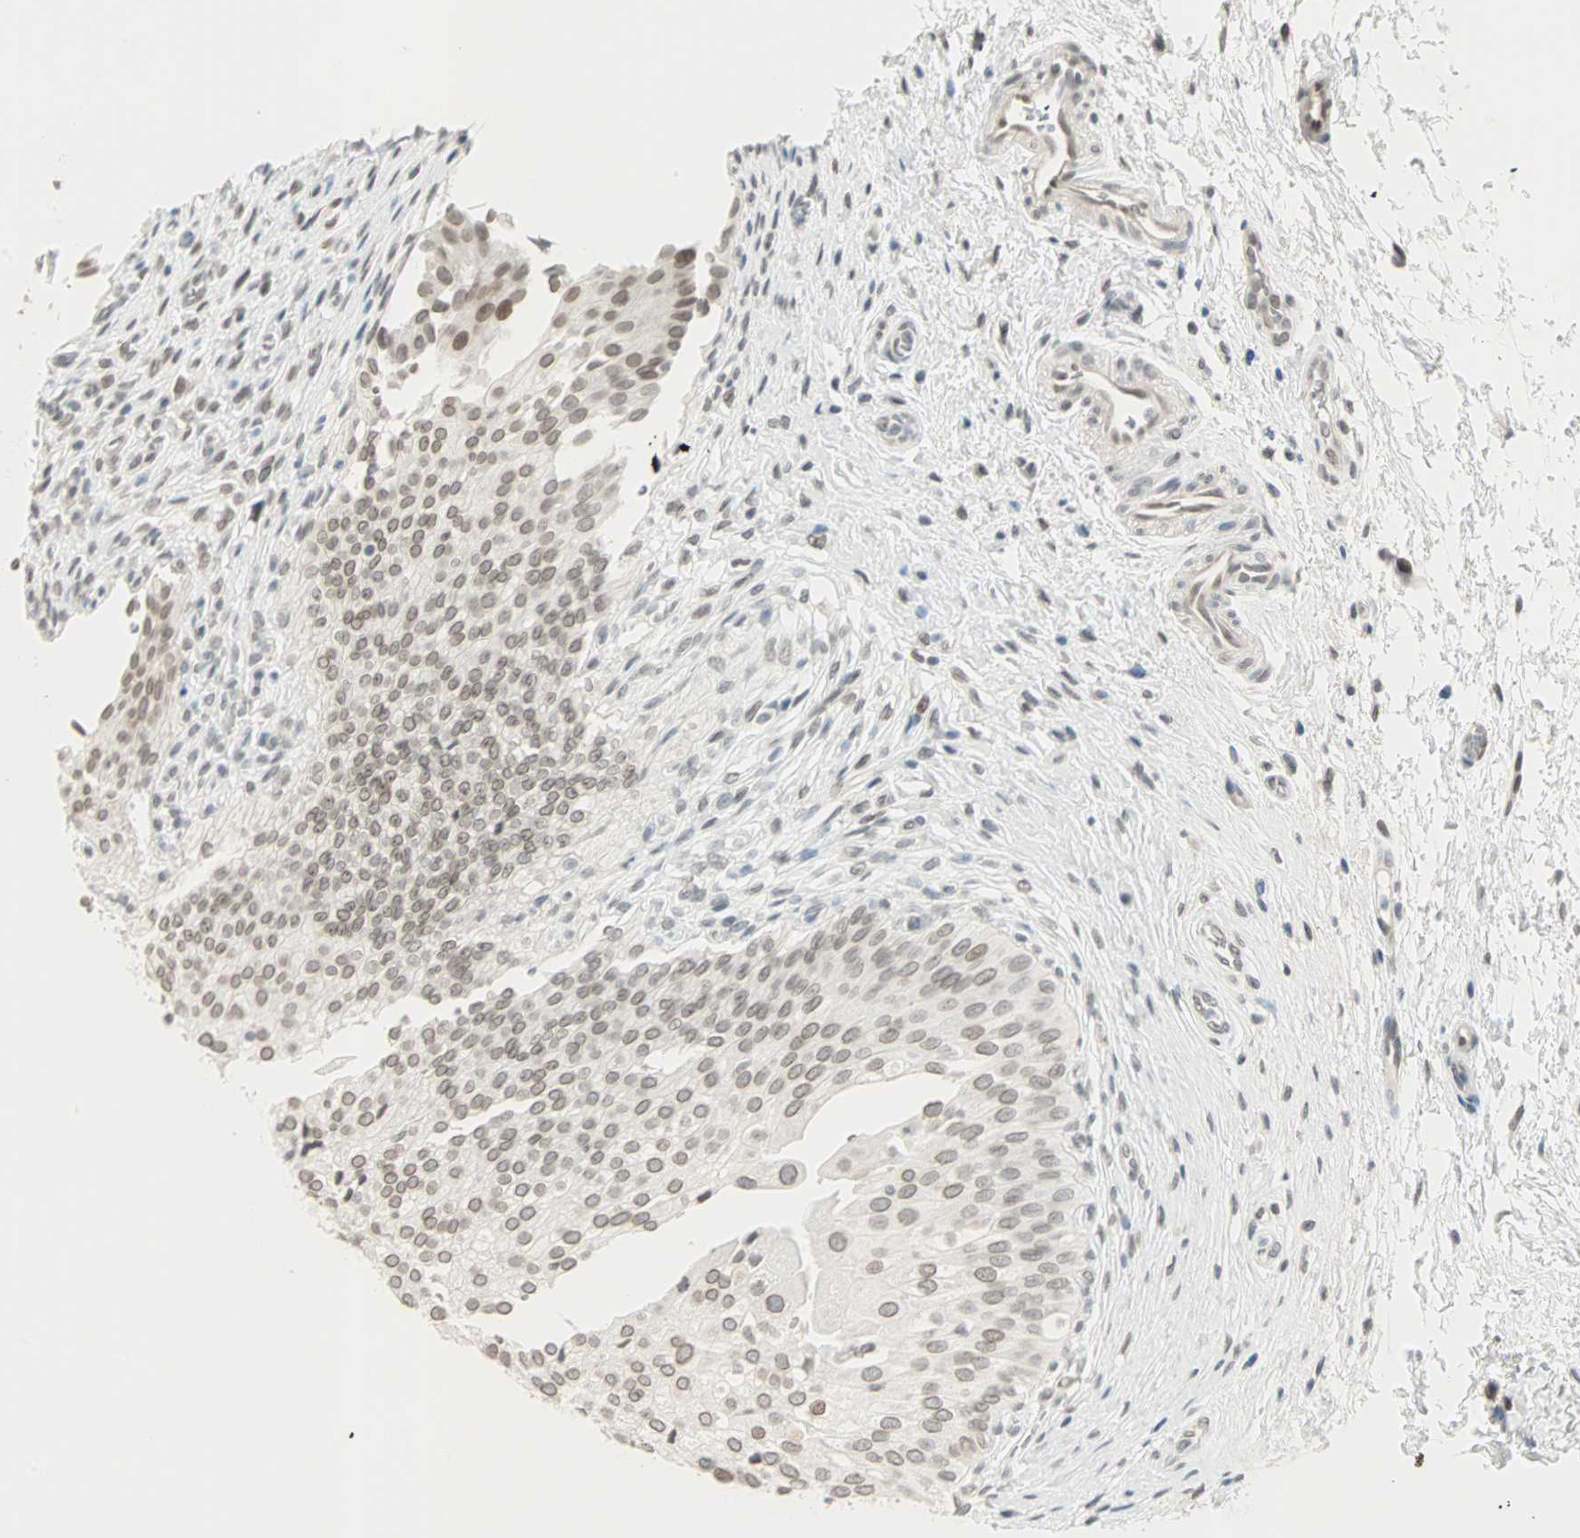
{"staining": {"intensity": "weak", "quantity": "25%-75%", "location": "nuclear"}, "tissue": "urinary bladder", "cell_type": "Urothelial cells", "image_type": "normal", "snomed": [{"axis": "morphology", "description": "Normal tissue, NOS"}, {"axis": "morphology", "description": "Urothelial carcinoma, High grade"}, {"axis": "topography", "description": "Urinary bladder"}], "caption": "An image showing weak nuclear expression in about 25%-75% of urothelial cells in normal urinary bladder, as visualized by brown immunohistochemical staining.", "gene": "BCAN", "patient": {"sex": "male", "age": 46}}